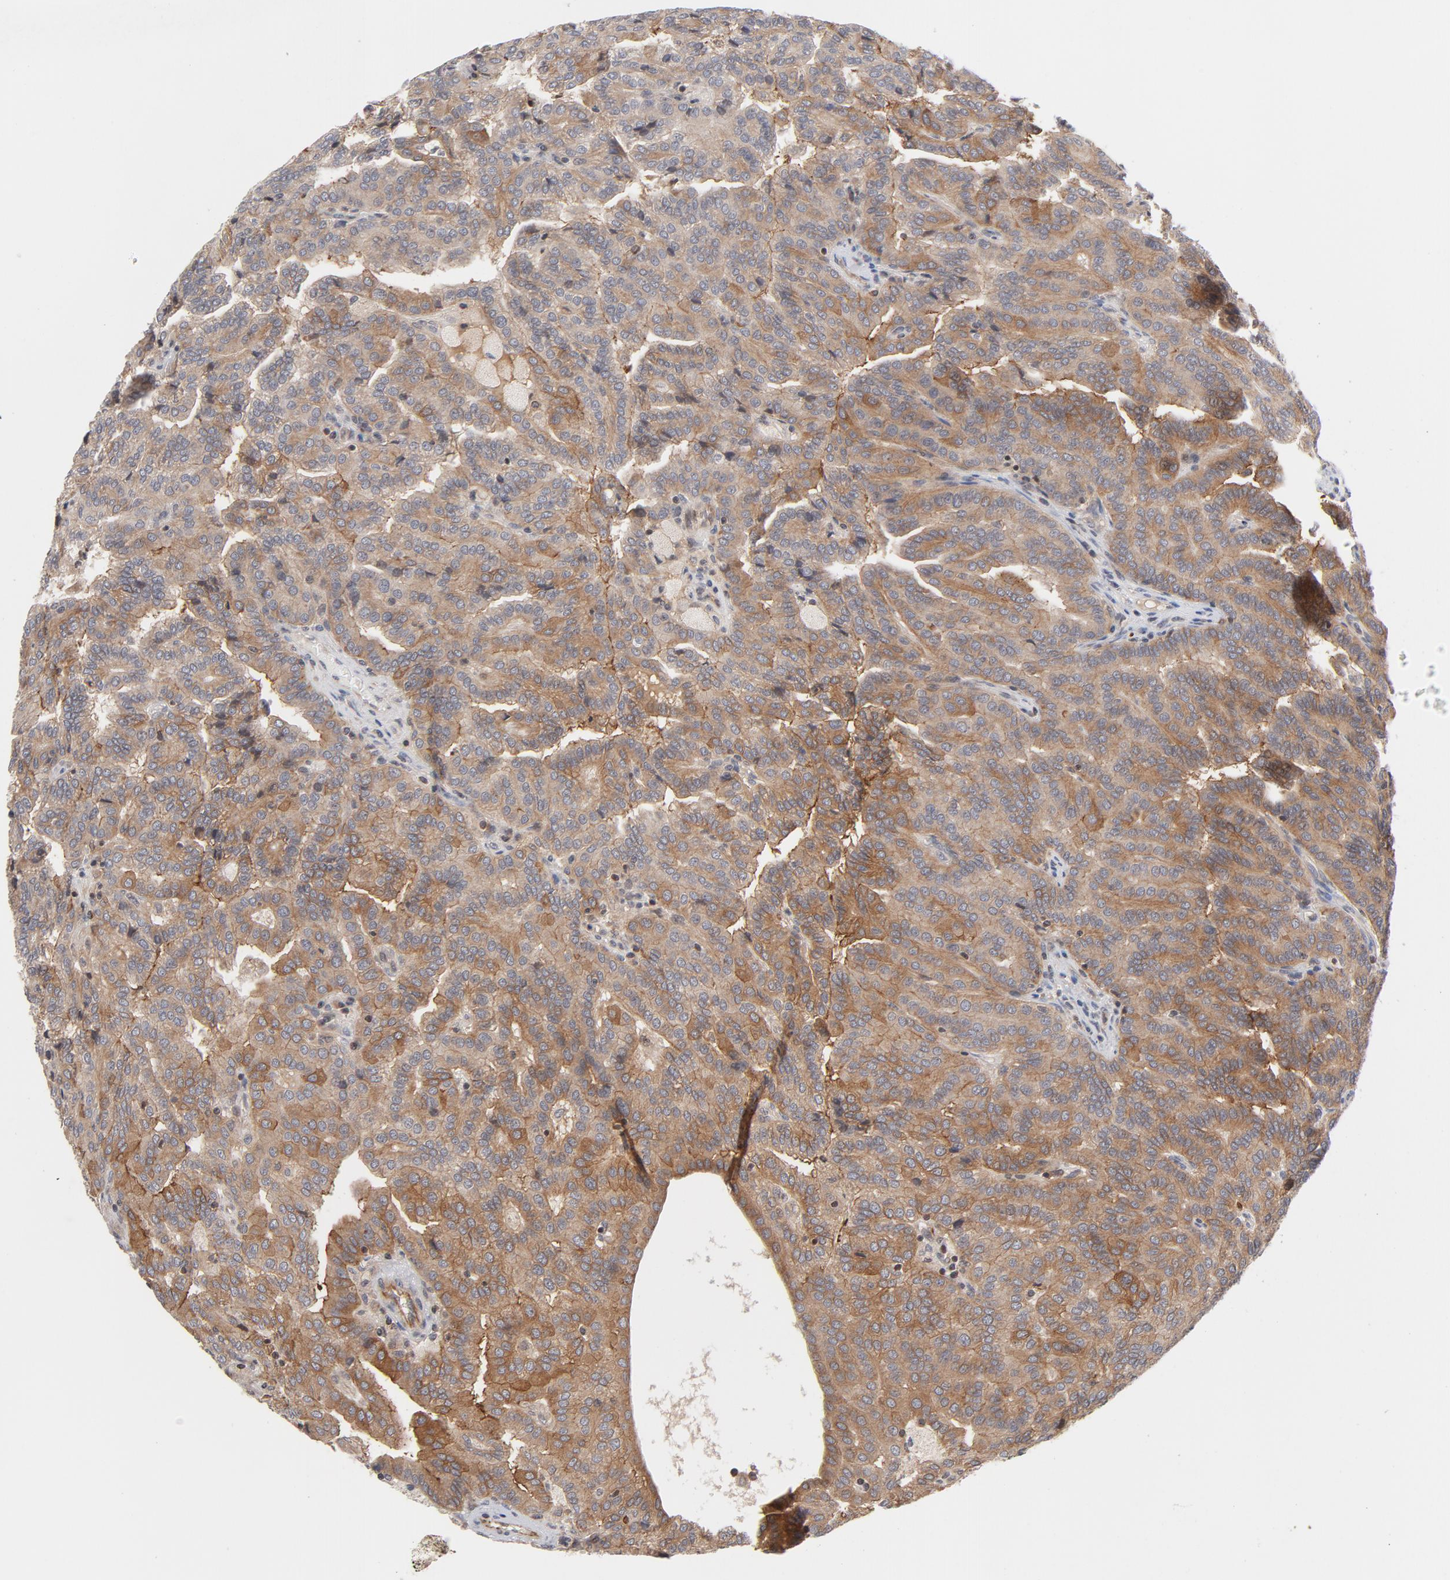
{"staining": {"intensity": "moderate", "quantity": ">75%", "location": "cytoplasmic/membranous"}, "tissue": "renal cancer", "cell_type": "Tumor cells", "image_type": "cancer", "snomed": [{"axis": "morphology", "description": "Adenocarcinoma, NOS"}, {"axis": "topography", "description": "Kidney"}], "caption": "Immunohistochemical staining of renal cancer displays medium levels of moderate cytoplasmic/membranous positivity in about >75% of tumor cells.", "gene": "DNAAF2", "patient": {"sex": "male", "age": 61}}